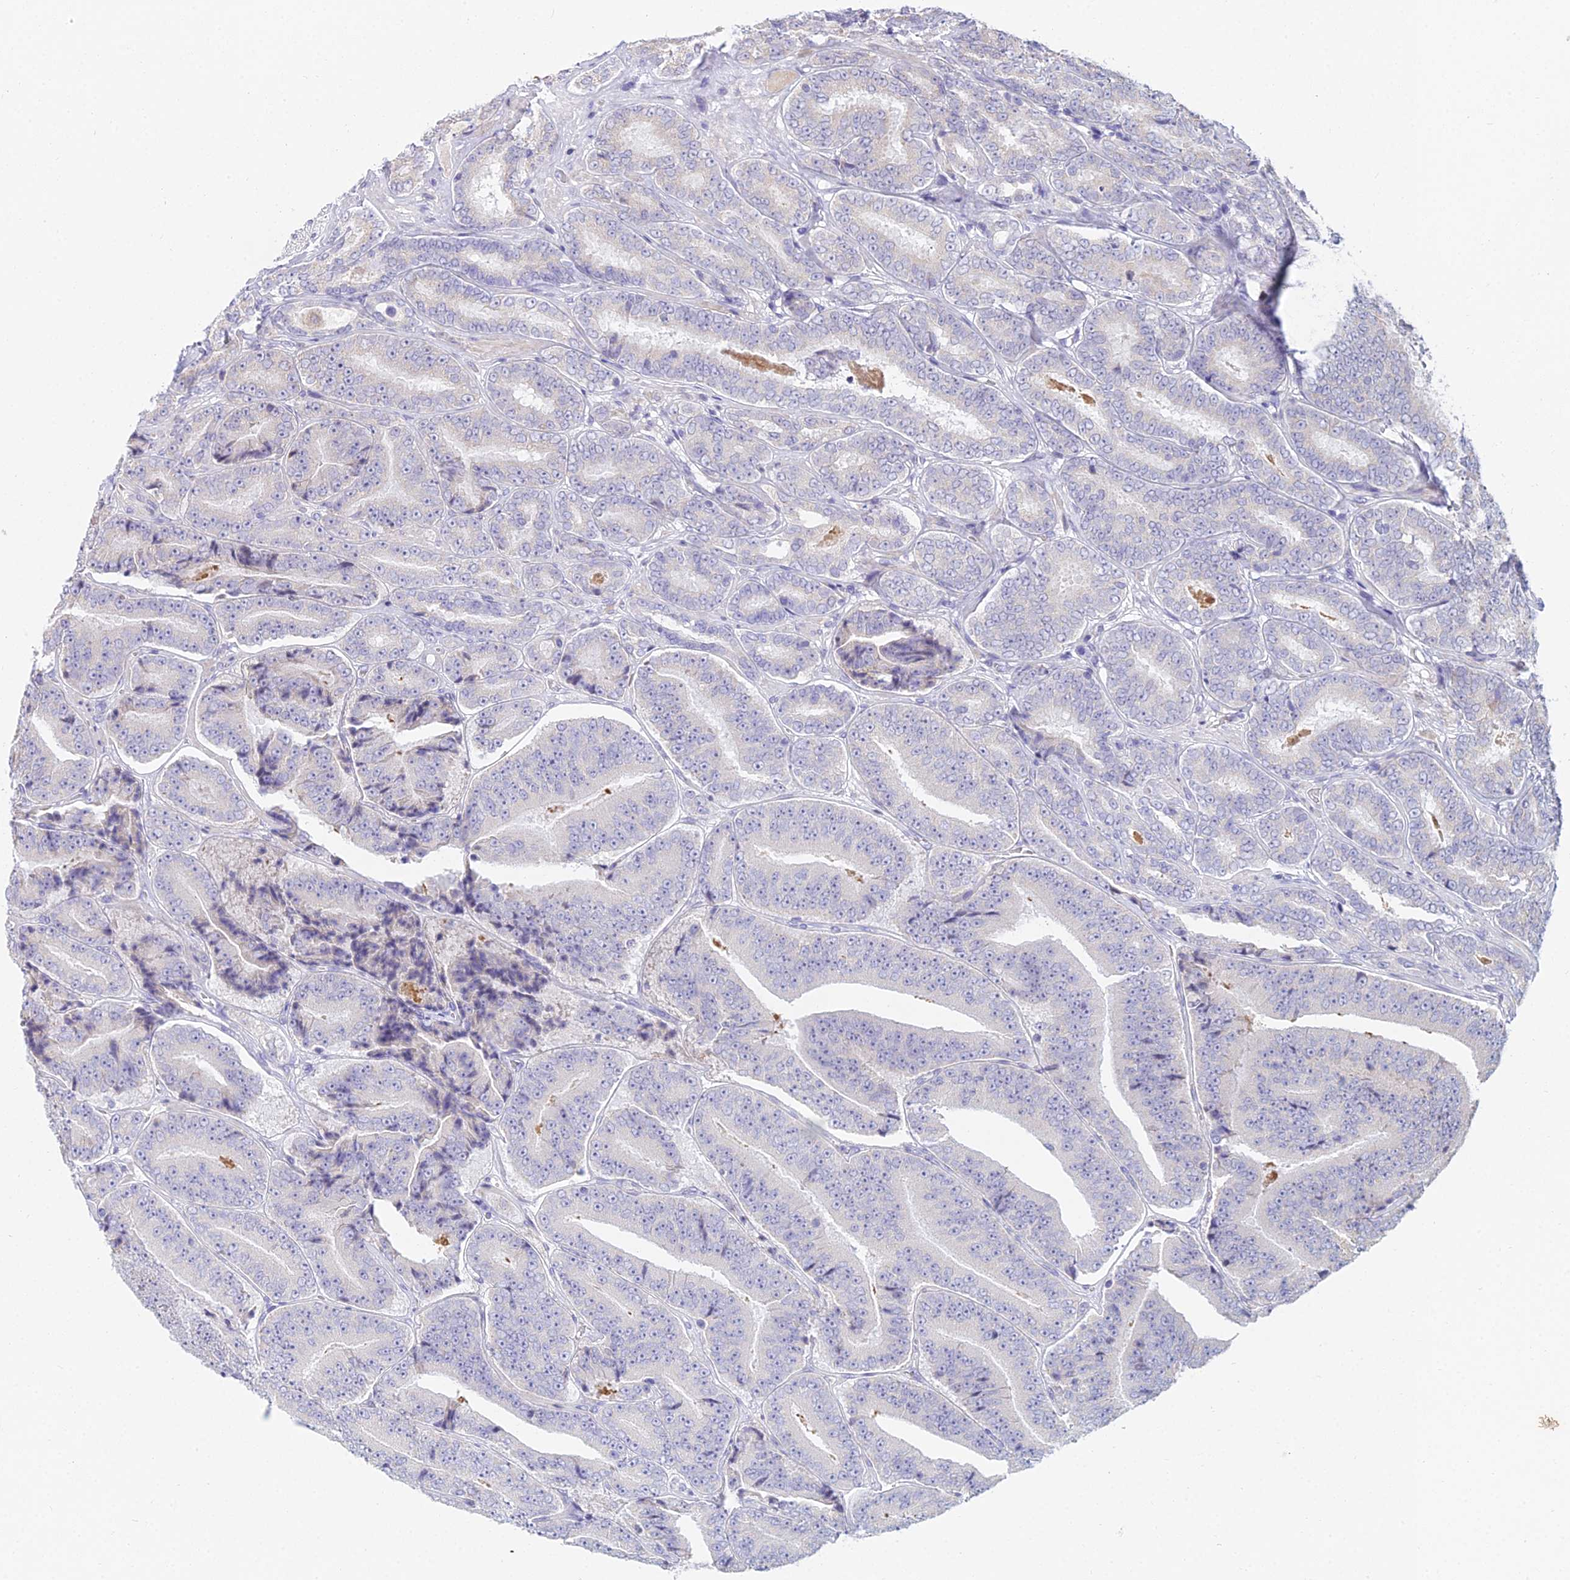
{"staining": {"intensity": "negative", "quantity": "none", "location": "none"}, "tissue": "prostate cancer", "cell_type": "Tumor cells", "image_type": "cancer", "snomed": [{"axis": "morphology", "description": "Adenocarcinoma, High grade"}, {"axis": "topography", "description": "Prostate"}], "caption": "Immunohistochemistry (IHC) image of neoplastic tissue: prostate cancer (high-grade adenocarcinoma) stained with DAB reveals no significant protein positivity in tumor cells. (DAB (3,3'-diaminobenzidine) immunohistochemistry, high magnification).", "gene": "CFAP206", "patient": {"sex": "male", "age": 72}}